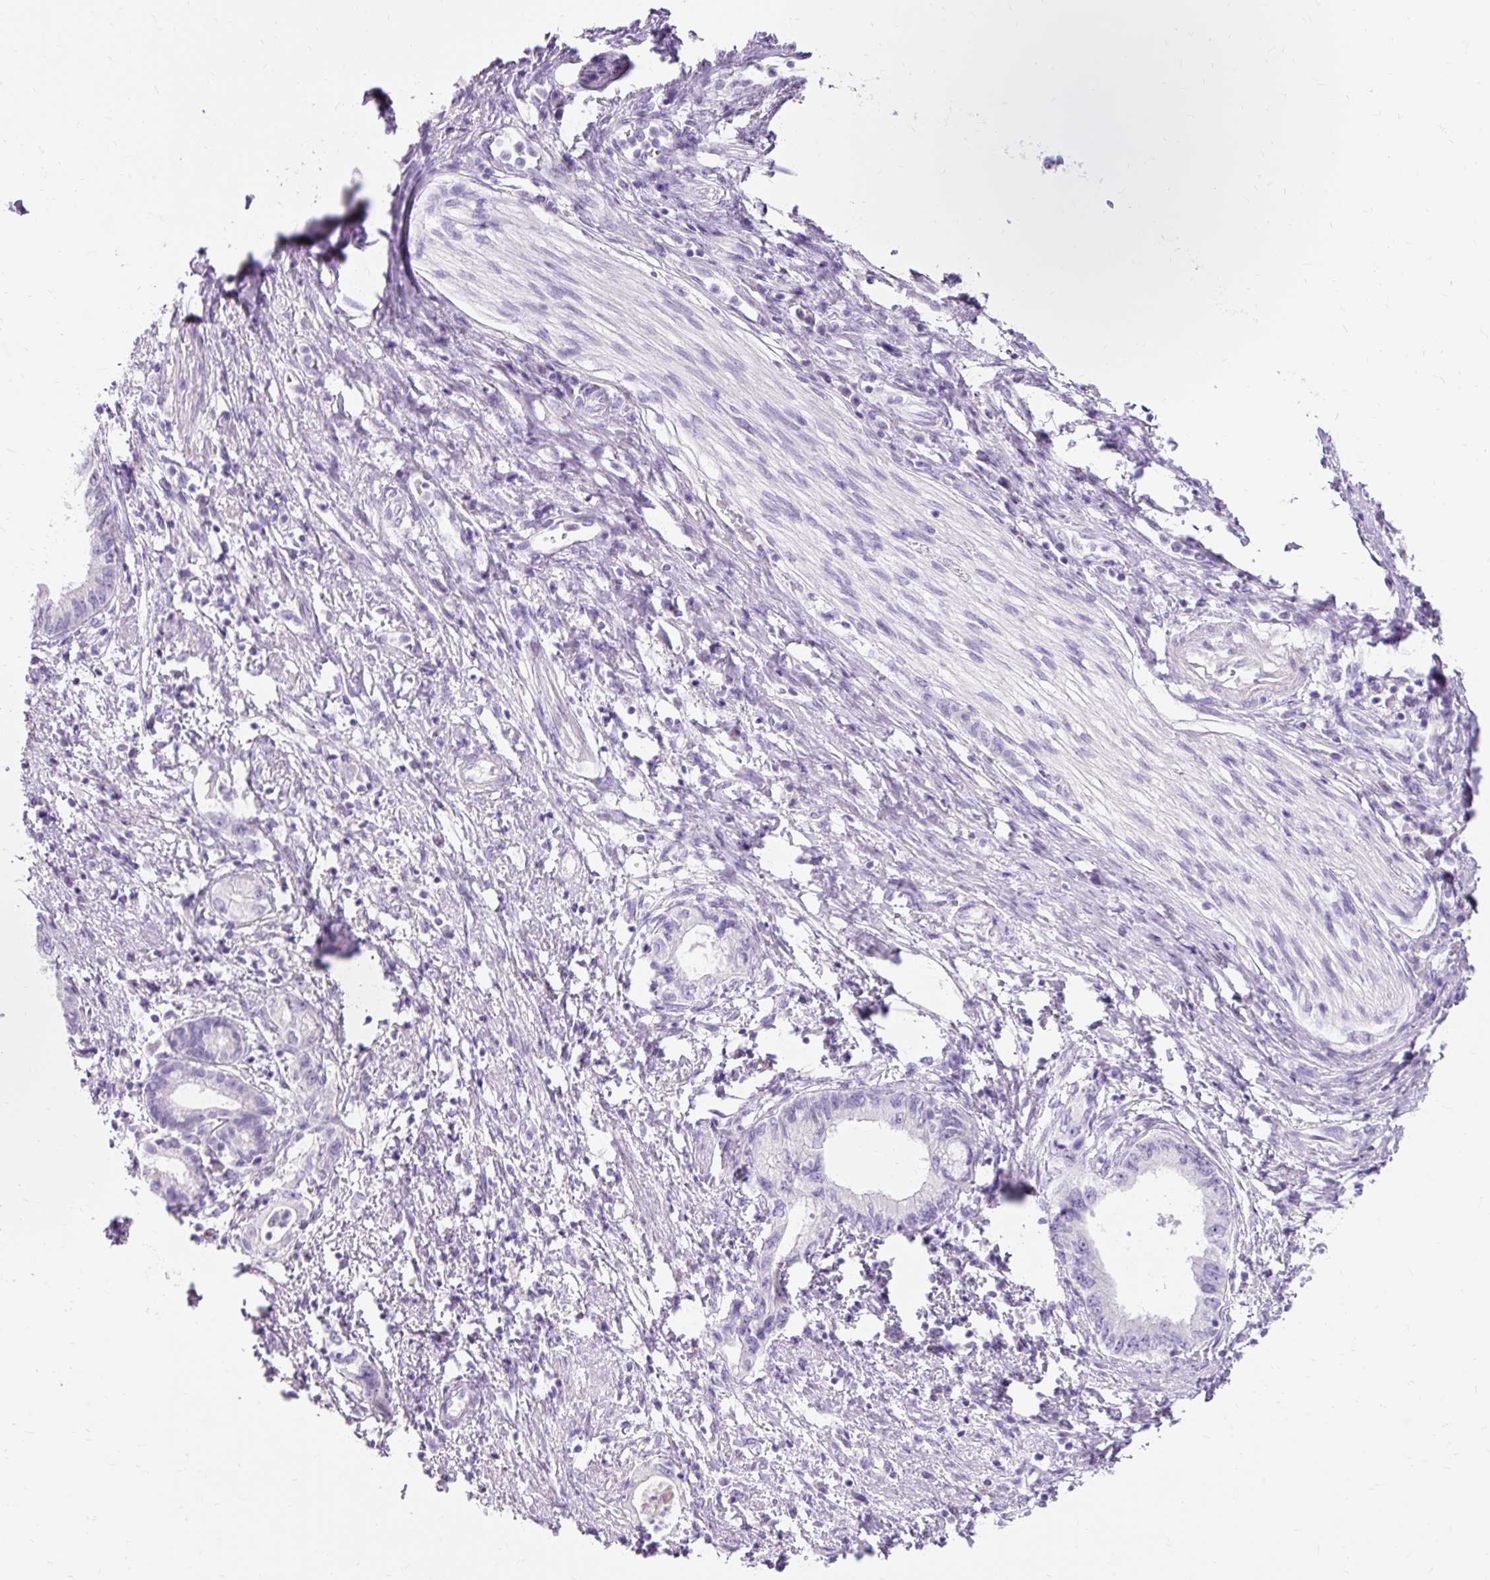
{"staining": {"intensity": "negative", "quantity": "none", "location": "none"}, "tissue": "pancreatic cancer", "cell_type": "Tumor cells", "image_type": "cancer", "snomed": [{"axis": "morphology", "description": "Adenocarcinoma, NOS"}, {"axis": "topography", "description": "Pancreas"}], "caption": "This is an IHC image of human adenocarcinoma (pancreatic). There is no positivity in tumor cells.", "gene": "TMEM213", "patient": {"sex": "female", "age": 73}}